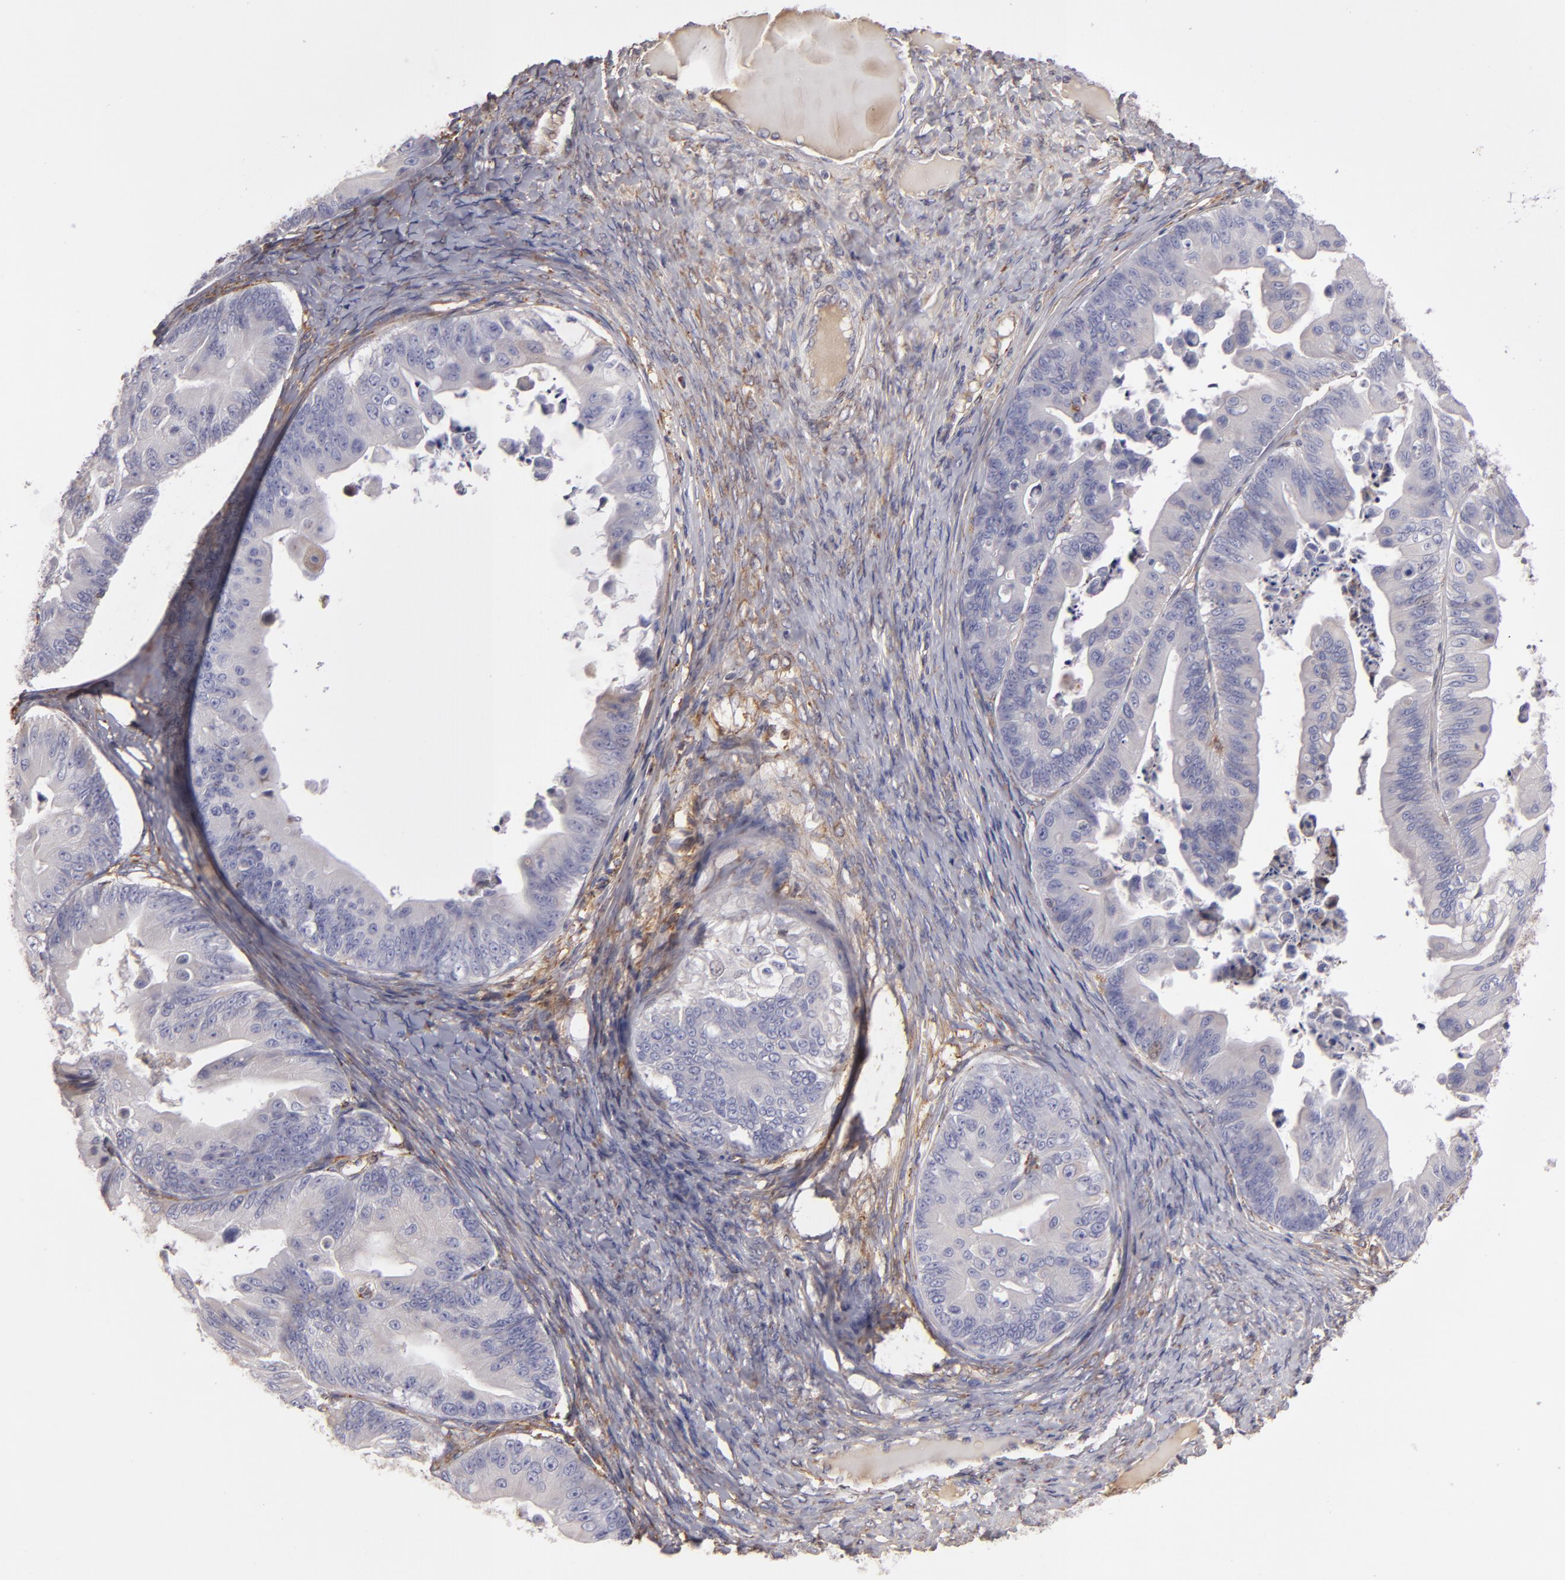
{"staining": {"intensity": "weak", "quantity": "<25%", "location": "cytoplasmic/membranous"}, "tissue": "ovarian cancer", "cell_type": "Tumor cells", "image_type": "cancer", "snomed": [{"axis": "morphology", "description": "Cystadenocarcinoma, mucinous, NOS"}, {"axis": "topography", "description": "Ovary"}], "caption": "Immunohistochemical staining of ovarian cancer reveals no significant positivity in tumor cells.", "gene": "CFB", "patient": {"sex": "female", "age": 37}}